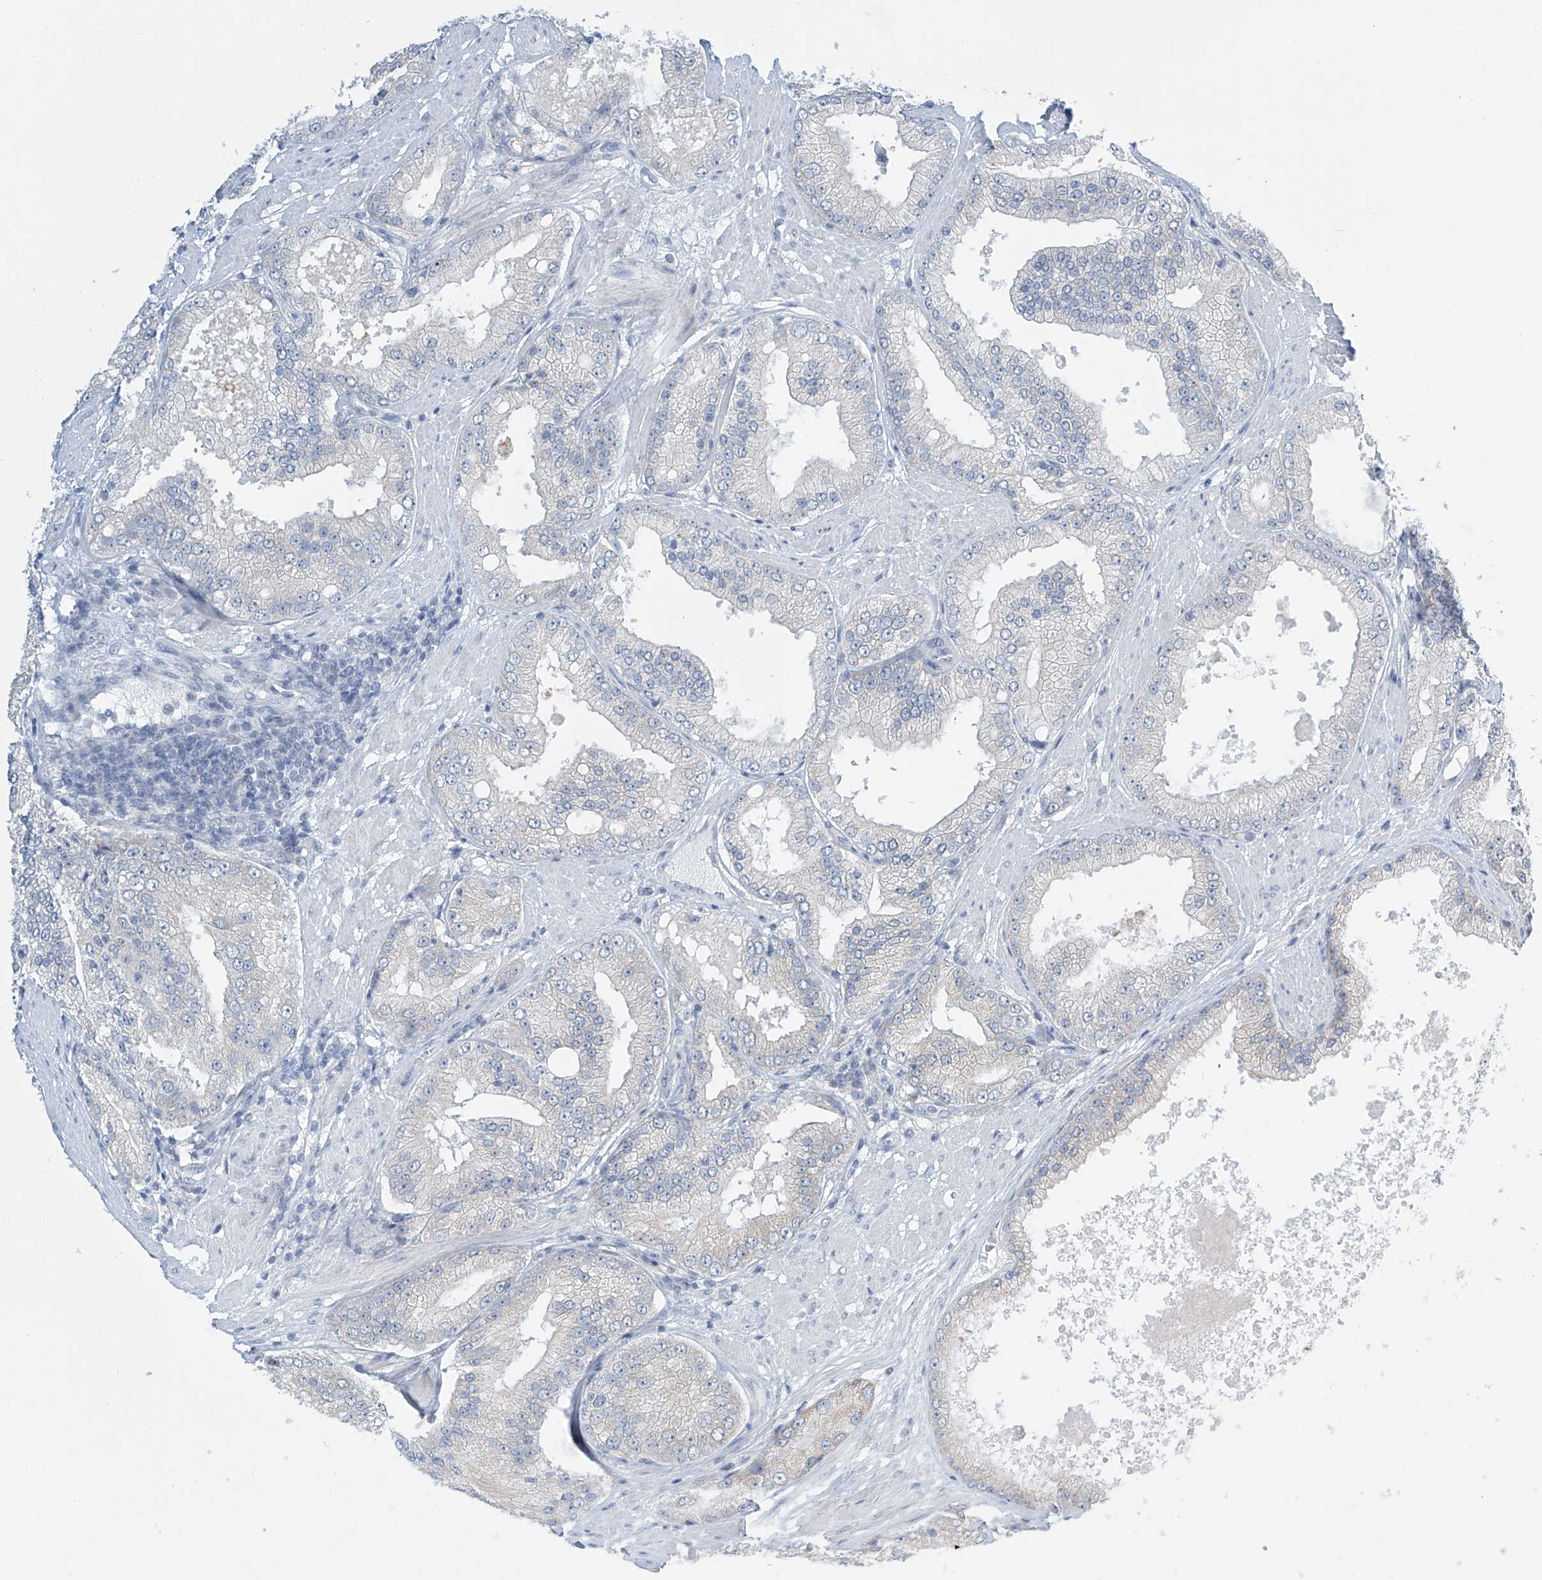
{"staining": {"intensity": "negative", "quantity": "none", "location": "none"}, "tissue": "prostate cancer", "cell_type": "Tumor cells", "image_type": "cancer", "snomed": [{"axis": "morphology", "description": "Adenocarcinoma, Low grade"}, {"axis": "topography", "description": "Prostate"}], "caption": "Immunohistochemistry (IHC) micrograph of human prostate cancer stained for a protein (brown), which shows no expression in tumor cells.", "gene": "APLF", "patient": {"sex": "male", "age": 67}}